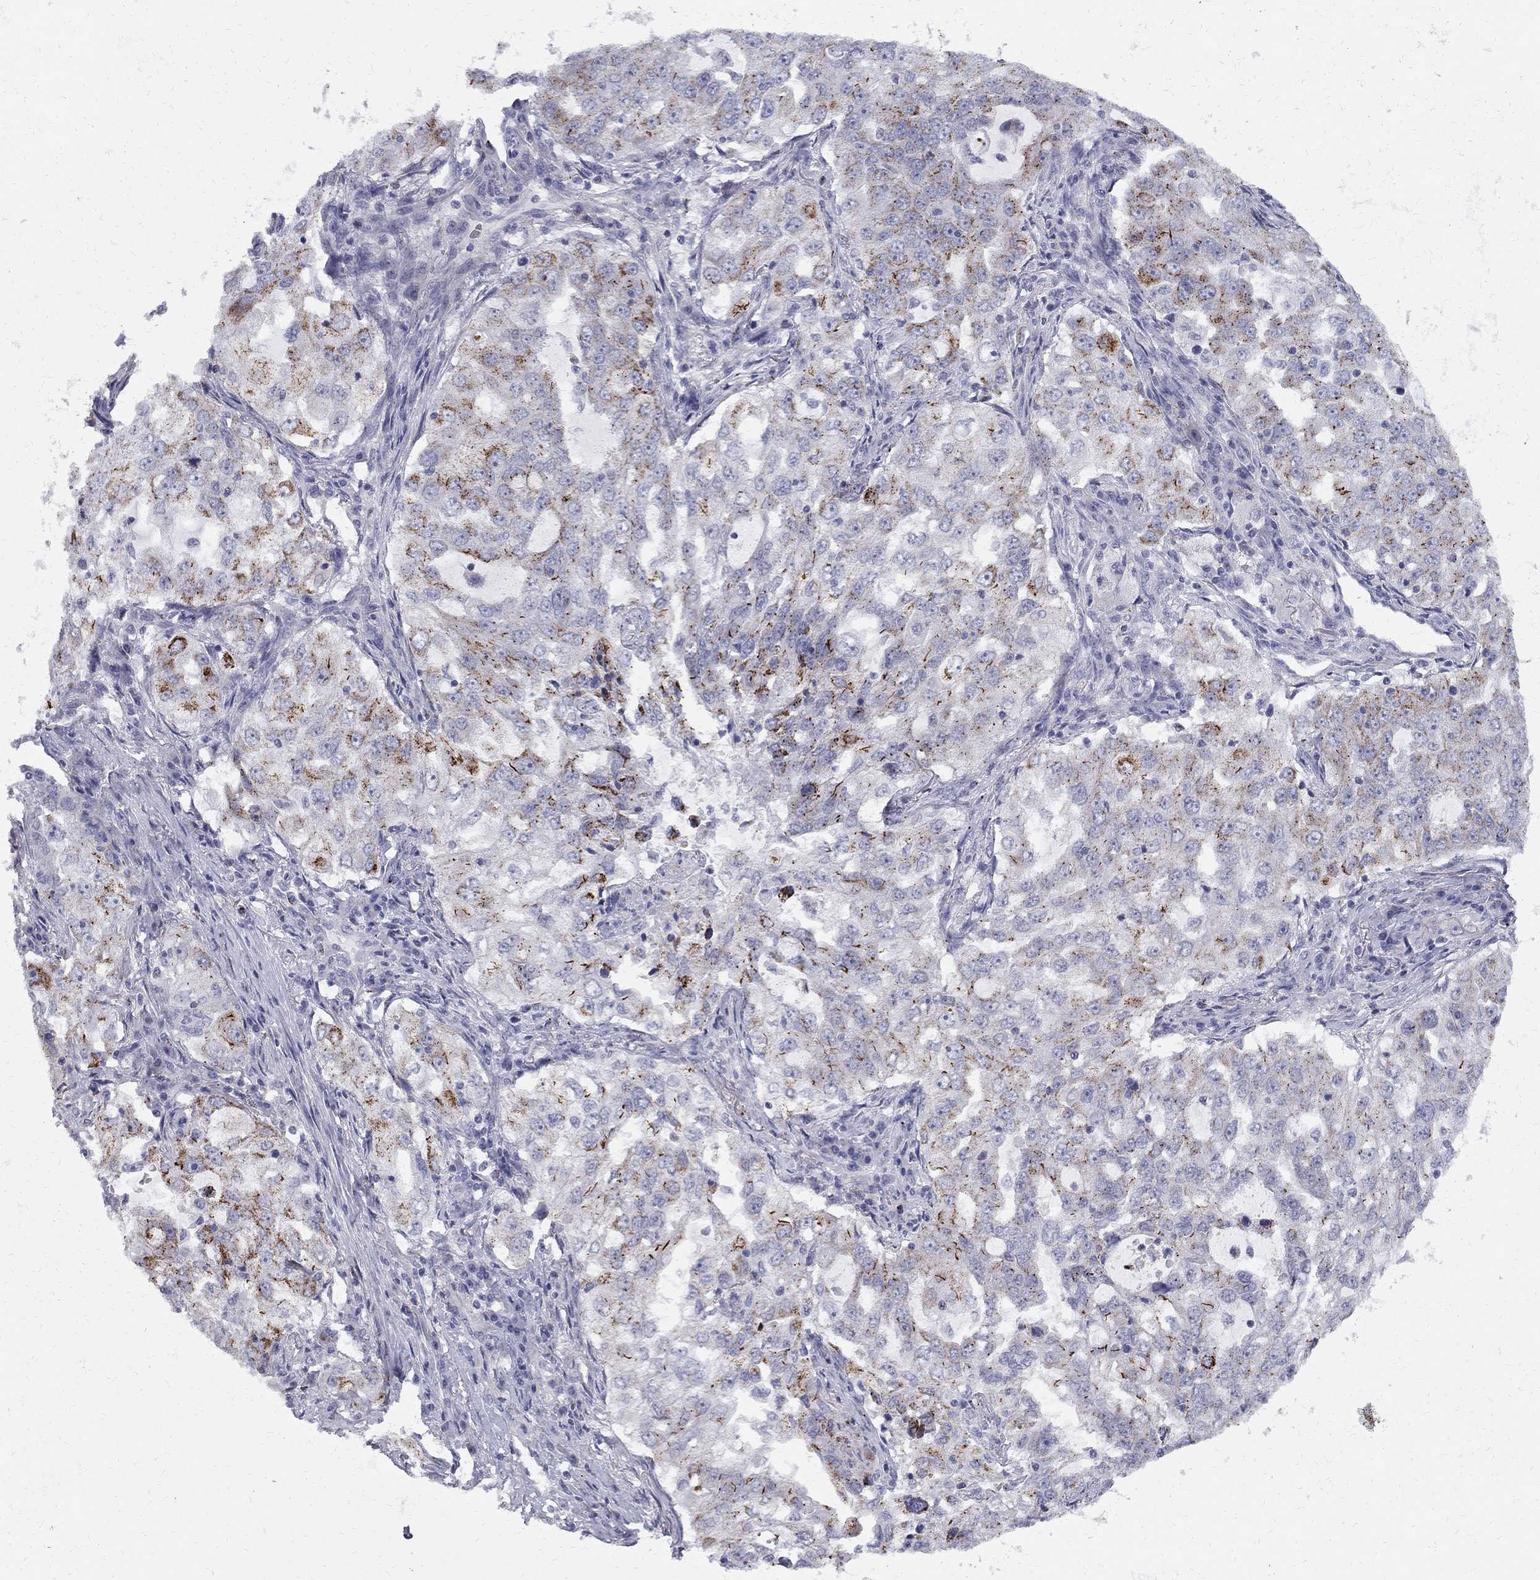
{"staining": {"intensity": "strong", "quantity": "25%-75%", "location": "cytoplasmic/membranous"}, "tissue": "lung cancer", "cell_type": "Tumor cells", "image_type": "cancer", "snomed": [{"axis": "morphology", "description": "Adenocarcinoma, NOS"}, {"axis": "topography", "description": "Lung"}], "caption": "Immunohistochemistry micrograph of neoplastic tissue: human lung adenocarcinoma stained using immunohistochemistry displays high levels of strong protein expression localized specifically in the cytoplasmic/membranous of tumor cells, appearing as a cytoplasmic/membranous brown color.", "gene": "CLIC6", "patient": {"sex": "female", "age": 61}}